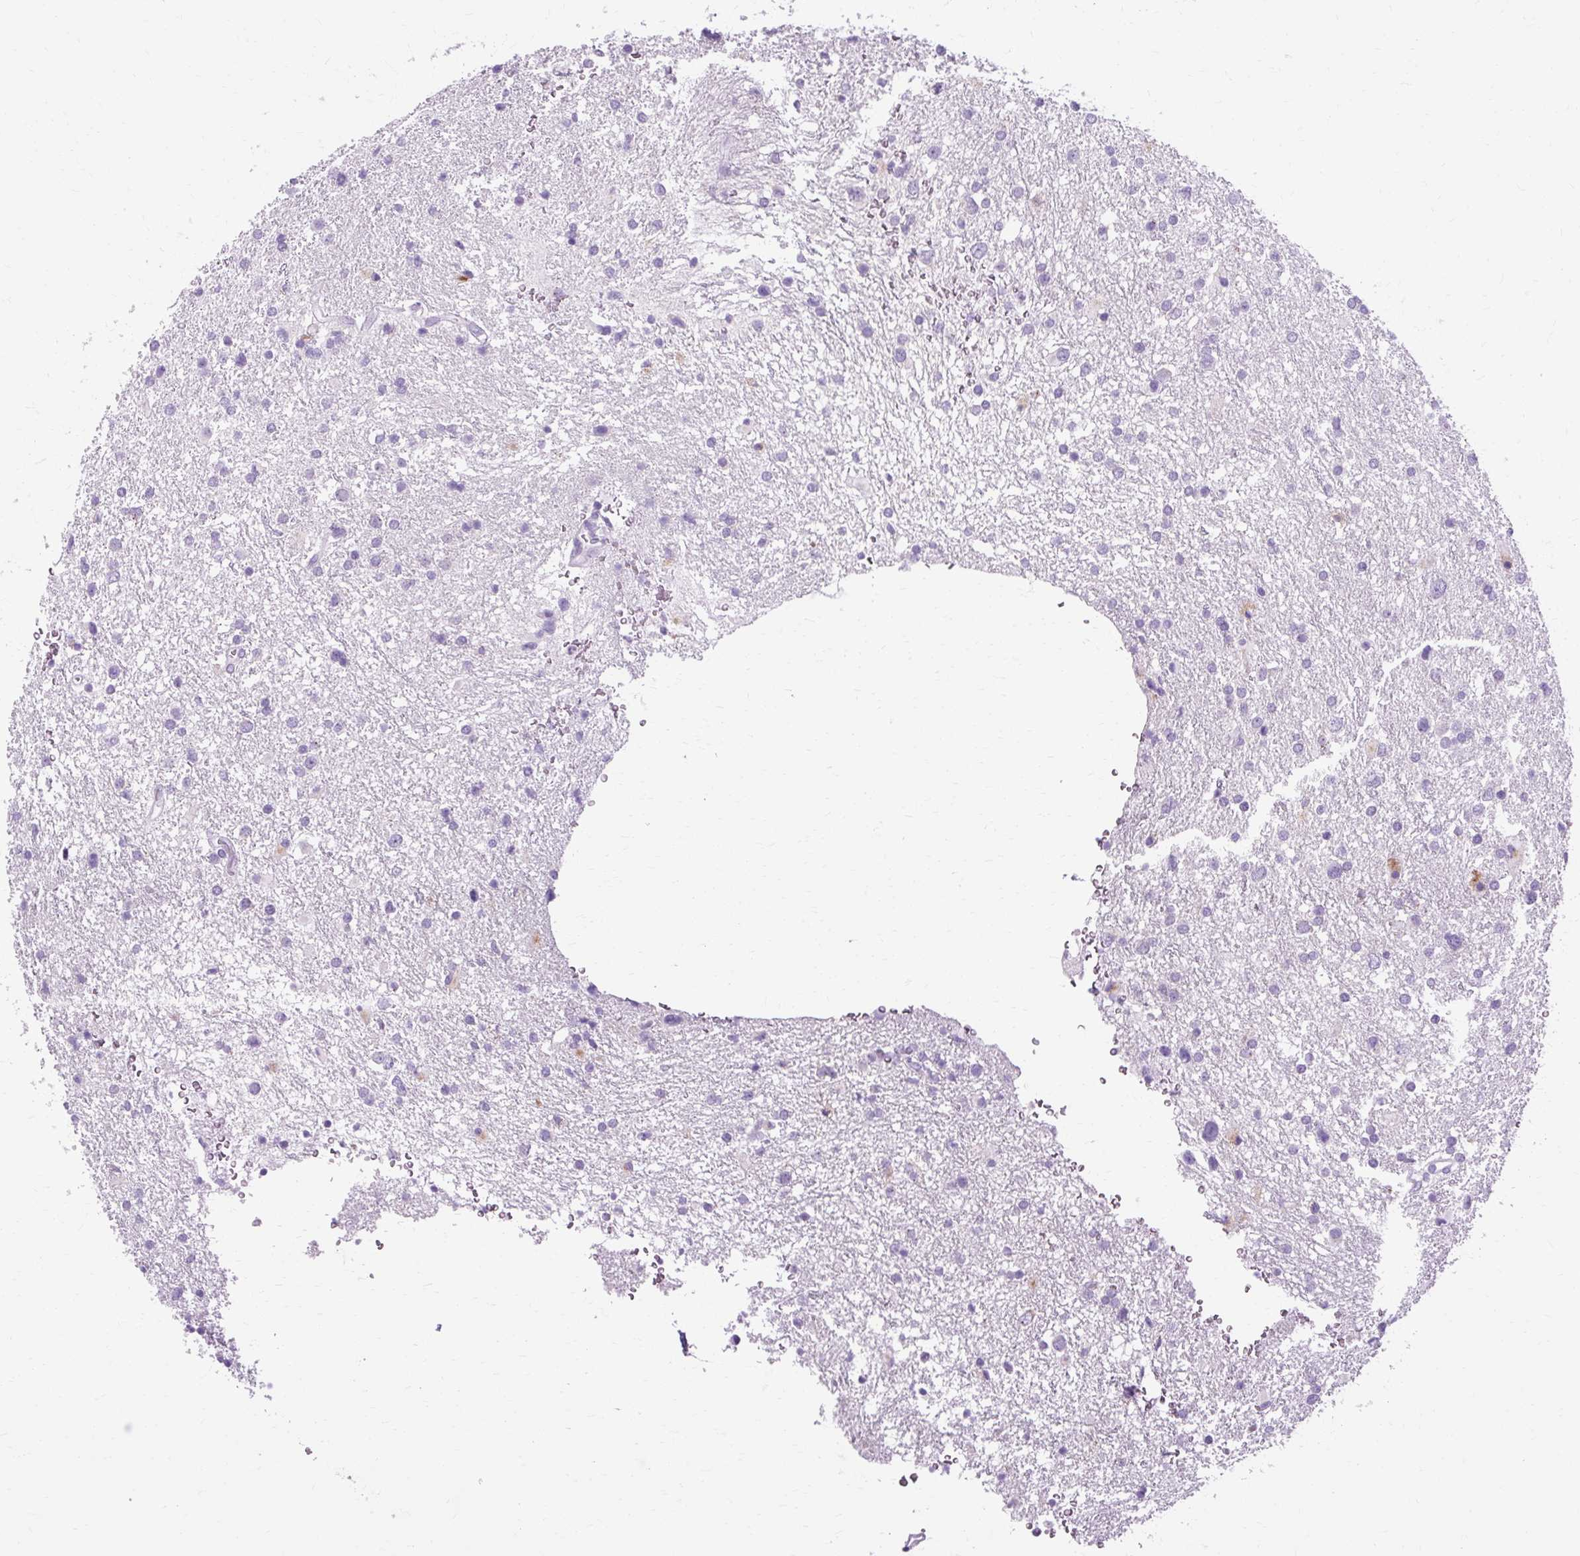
{"staining": {"intensity": "negative", "quantity": "none", "location": "none"}, "tissue": "glioma", "cell_type": "Tumor cells", "image_type": "cancer", "snomed": [{"axis": "morphology", "description": "Glioma, malignant, Low grade"}, {"axis": "topography", "description": "Brain"}], "caption": "Micrograph shows no significant protein positivity in tumor cells of malignant glioma (low-grade).", "gene": "B3GNT4", "patient": {"sex": "female", "age": 32}}